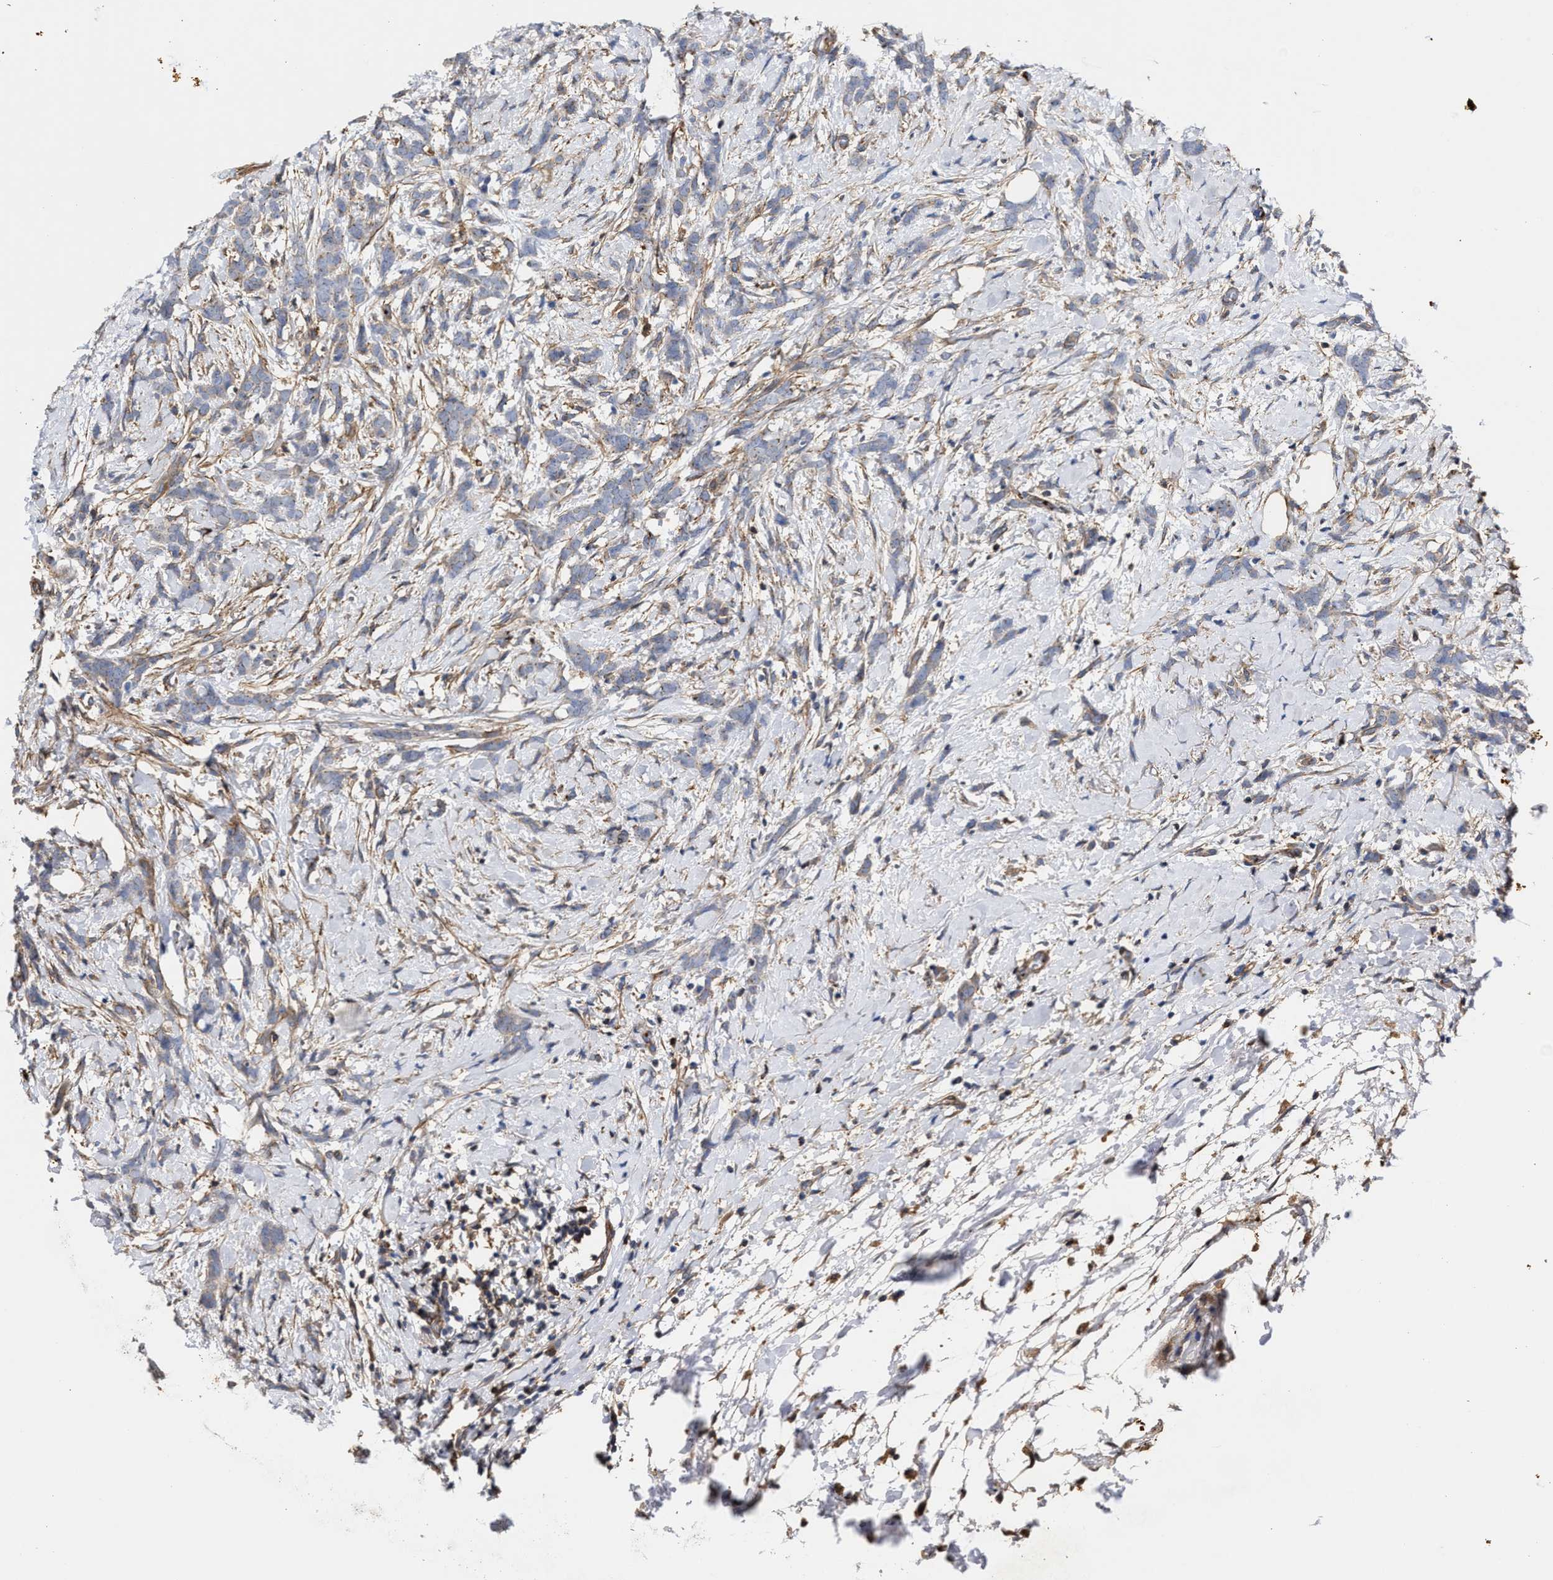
{"staining": {"intensity": "negative", "quantity": "none", "location": "none"}, "tissue": "breast cancer", "cell_type": "Tumor cells", "image_type": "cancer", "snomed": [{"axis": "morphology", "description": "Lobular carcinoma, in situ"}, {"axis": "morphology", "description": "Lobular carcinoma"}, {"axis": "topography", "description": "Breast"}], "caption": "There is no significant expression in tumor cells of breast cancer (lobular carcinoma in situ). (DAB (3,3'-diaminobenzidine) IHC, high magnification).", "gene": "HS3ST5", "patient": {"sex": "female", "age": 41}}